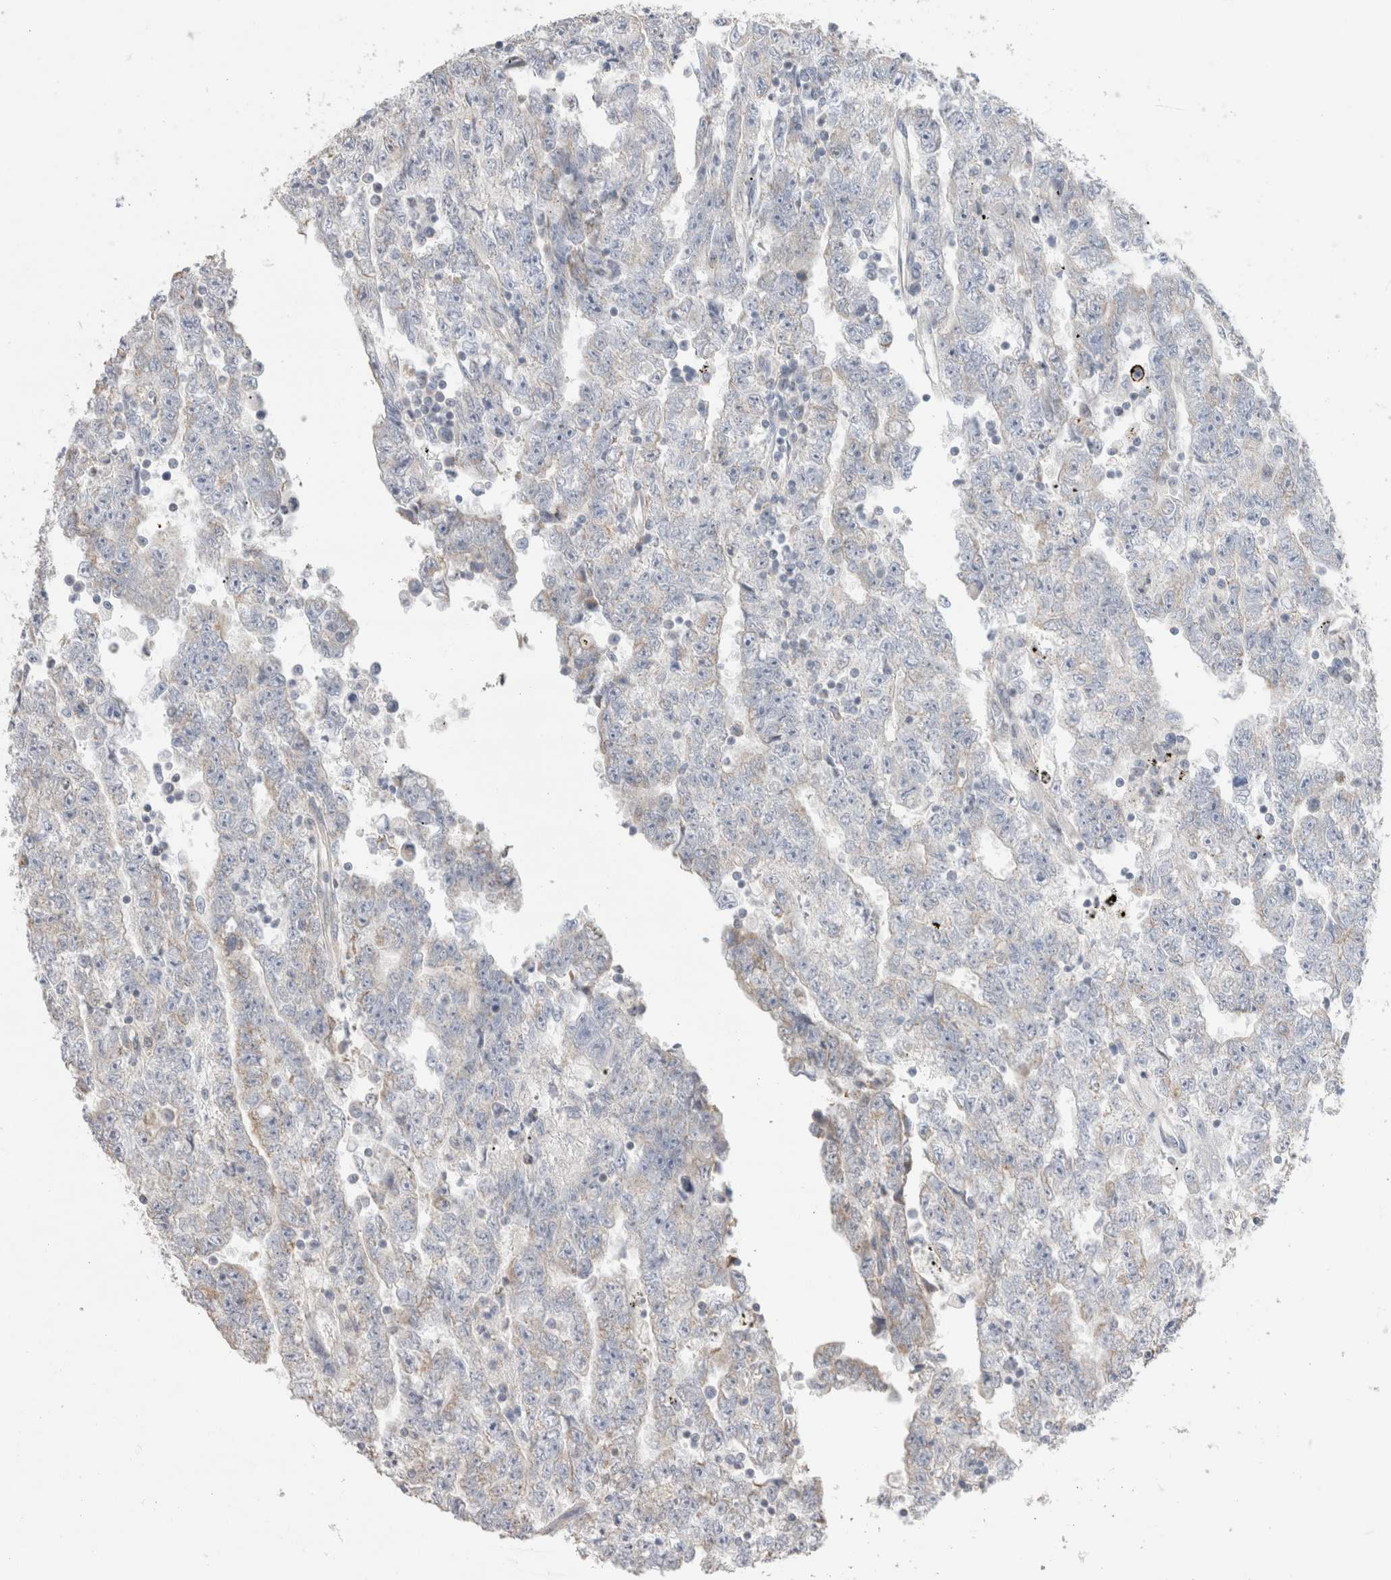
{"staining": {"intensity": "weak", "quantity": "<25%", "location": "cytoplasmic/membranous"}, "tissue": "testis cancer", "cell_type": "Tumor cells", "image_type": "cancer", "snomed": [{"axis": "morphology", "description": "Carcinoma, Embryonal, NOS"}, {"axis": "topography", "description": "Testis"}], "caption": "There is no significant expression in tumor cells of testis cancer.", "gene": "DMD", "patient": {"sex": "male", "age": 25}}